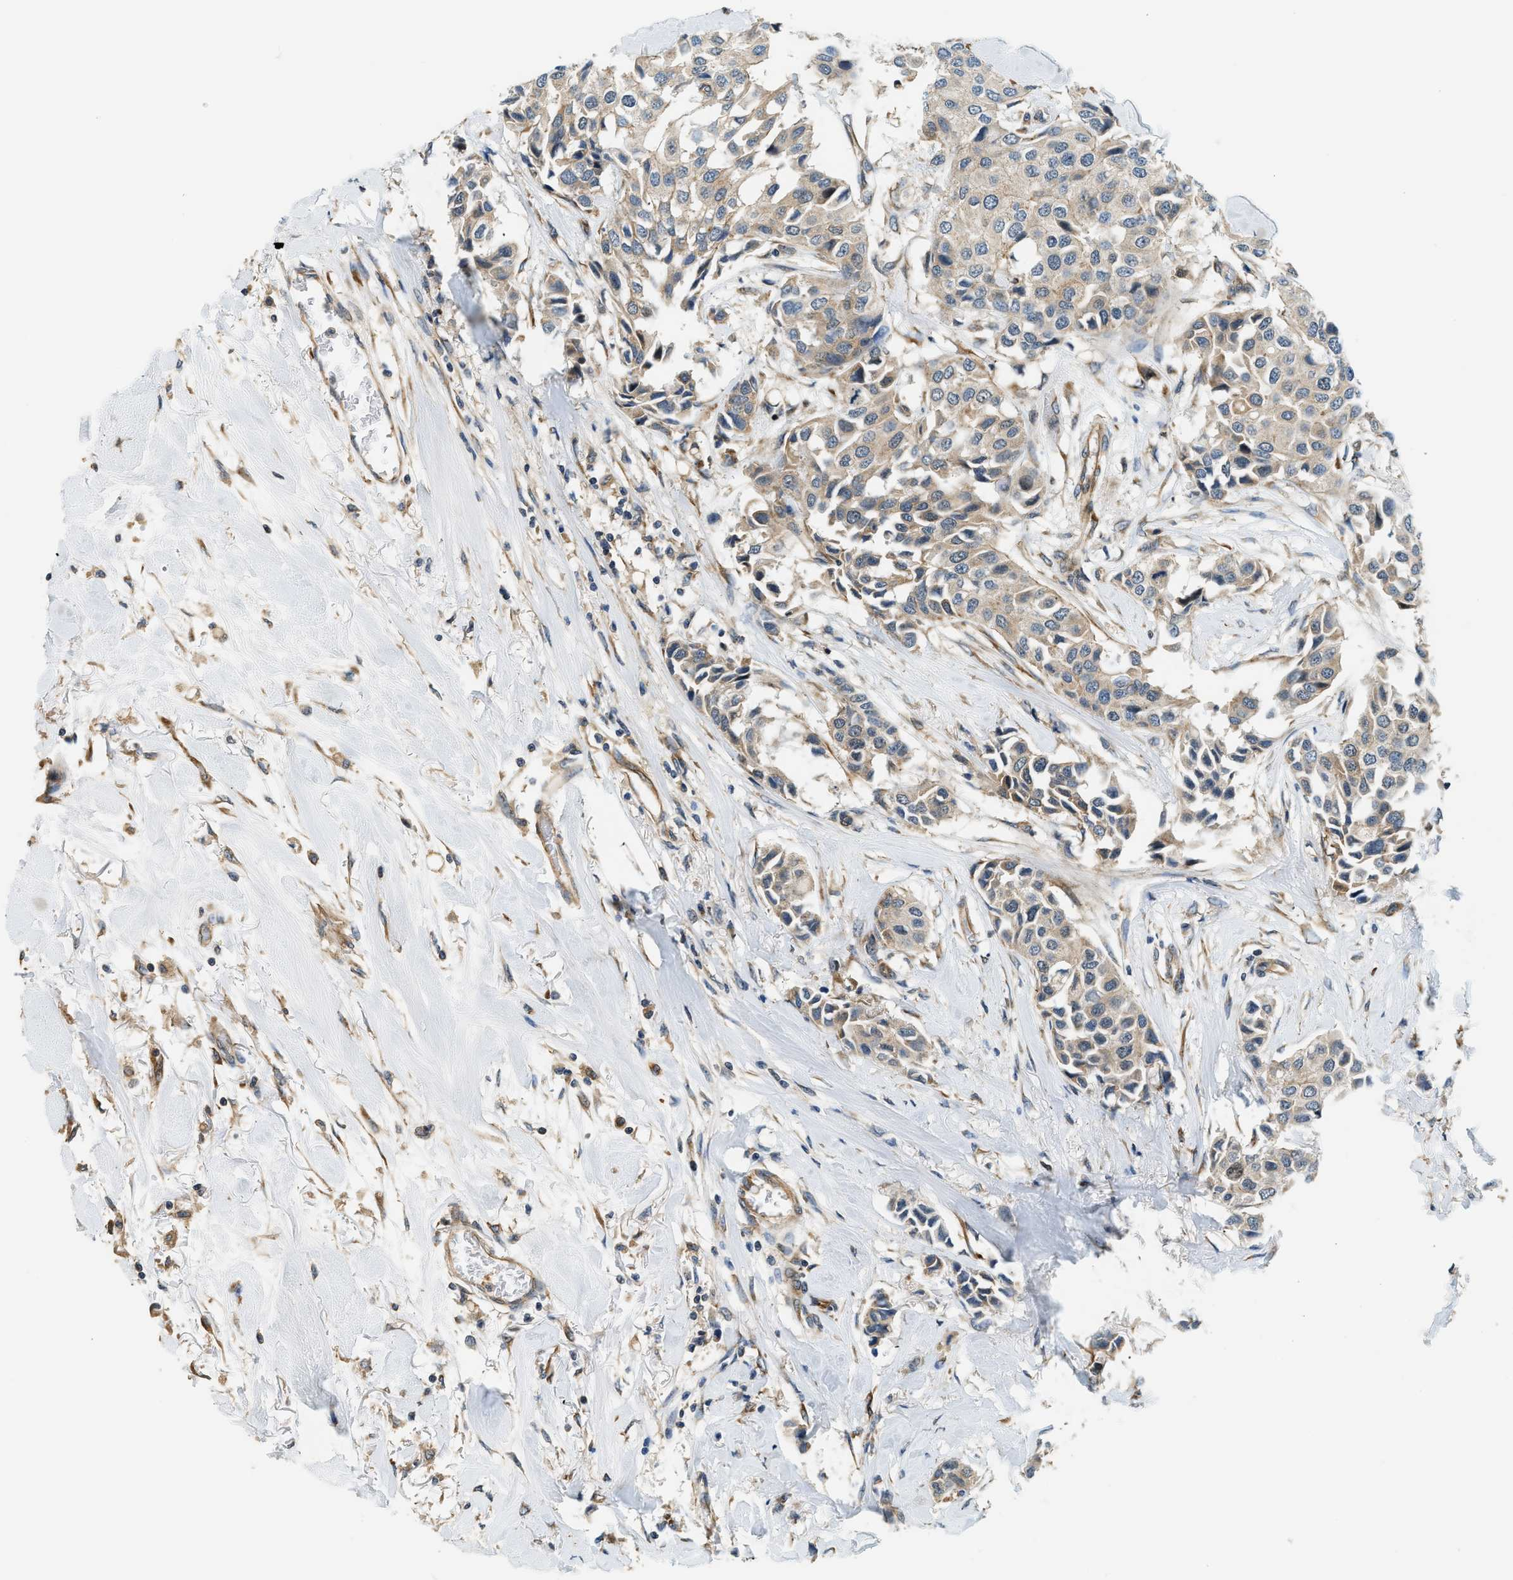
{"staining": {"intensity": "weak", "quantity": "25%-75%", "location": "cytoplasmic/membranous"}, "tissue": "breast cancer", "cell_type": "Tumor cells", "image_type": "cancer", "snomed": [{"axis": "morphology", "description": "Duct carcinoma"}, {"axis": "topography", "description": "Breast"}], "caption": "About 25%-75% of tumor cells in human breast cancer (infiltrating ductal carcinoma) show weak cytoplasmic/membranous protein expression as visualized by brown immunohistochemical staining.", "gene": "ALOX12", "patient": {"sex": "female", "age": 80}}